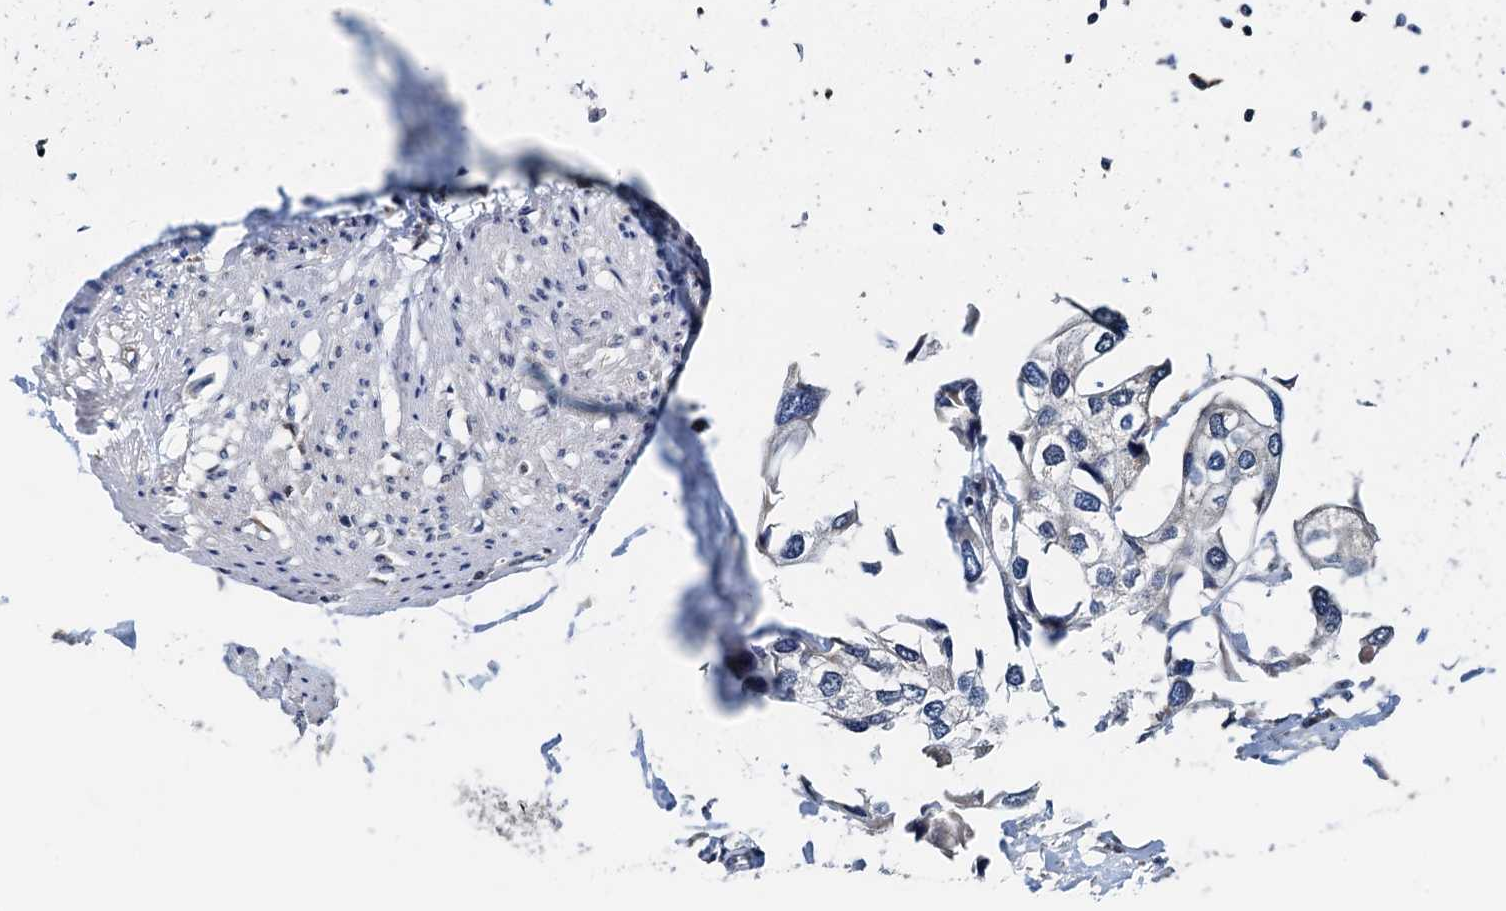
{"staining": {"intensity": "weak", "quantity": "25%-75%", "location": "cytoplasmic/membranous"}, "tissue": "urothelial cancer", "cell_type": "Tumor cells", "image_type": "cancer", "snomed": [{"axis": "morphology", "description": "Urothelial carcinoma, High grade"}, {"axis": "topography", "description": "Urinary bladder"}], "caption": "Approximately 25%-75% of tumor cells in urothelial carcinoma (high-grade) exhibit weak cytoplasmic/membranous protein expression as visualized by brown immunohistochemical staining.", "gene": "MCMBP", "patient": {"sex": "male", "age": 64}}